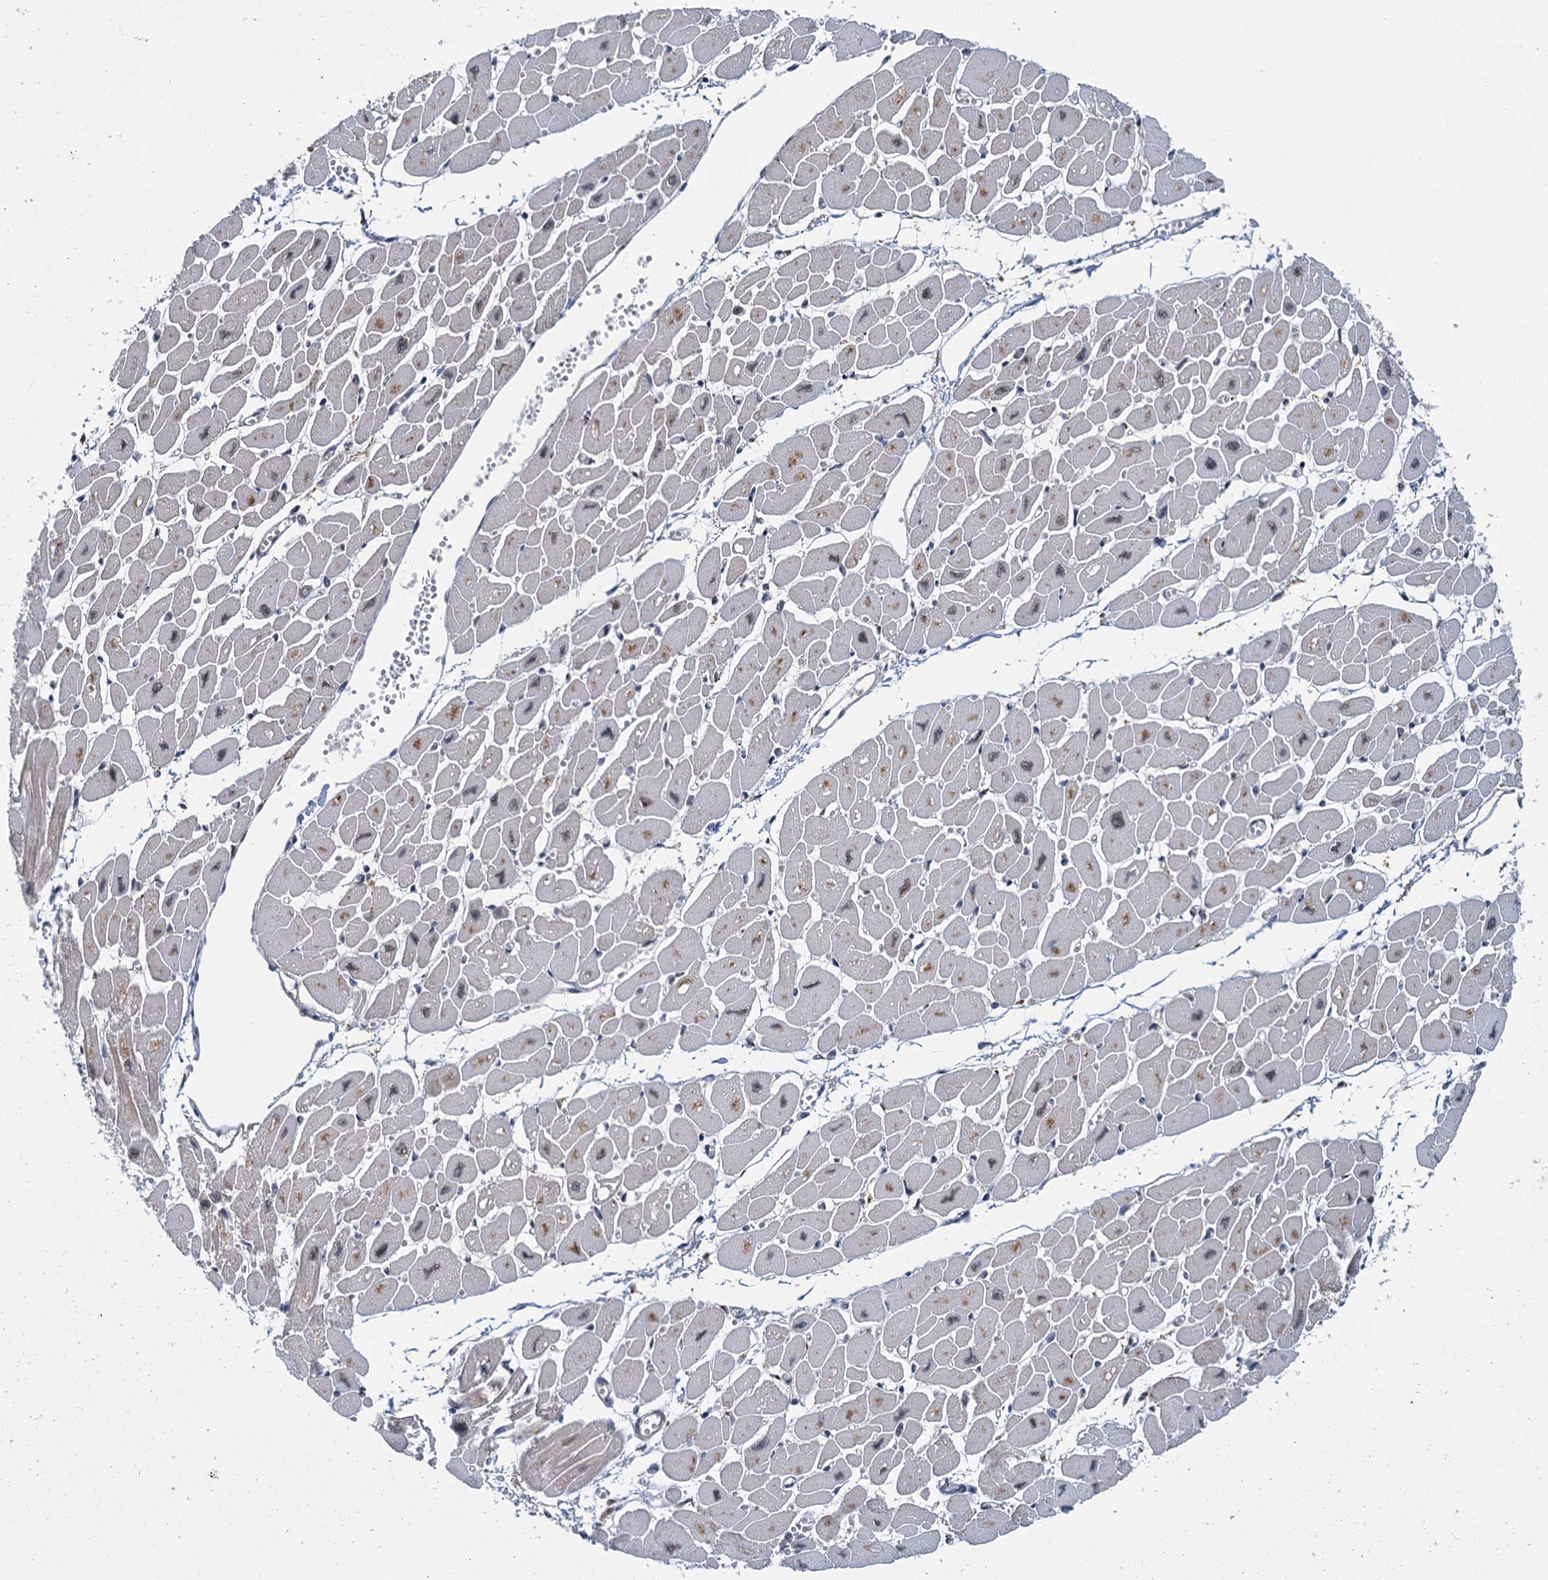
{"staining": {"intensity": "moderate", "quantity": "25%-75%", "location": "nuclear"}, "tissue": "heart muscle", "cell_type": "Cardiomyocytes", "image_type": "normal", "snomed": [{"axis": "morphology", "description": "Normal tissue, NOS"}, {"axis": "topography", "description": "Heart"}], "caption": "Immunohistochemical staining of unremarkable human heart muscle reveals moderate nuclear protein staining in about 25%-75% of cardiomyocytes.", "gene": "PPHLN1", "patient": {"sex": "female", "age": 54}}